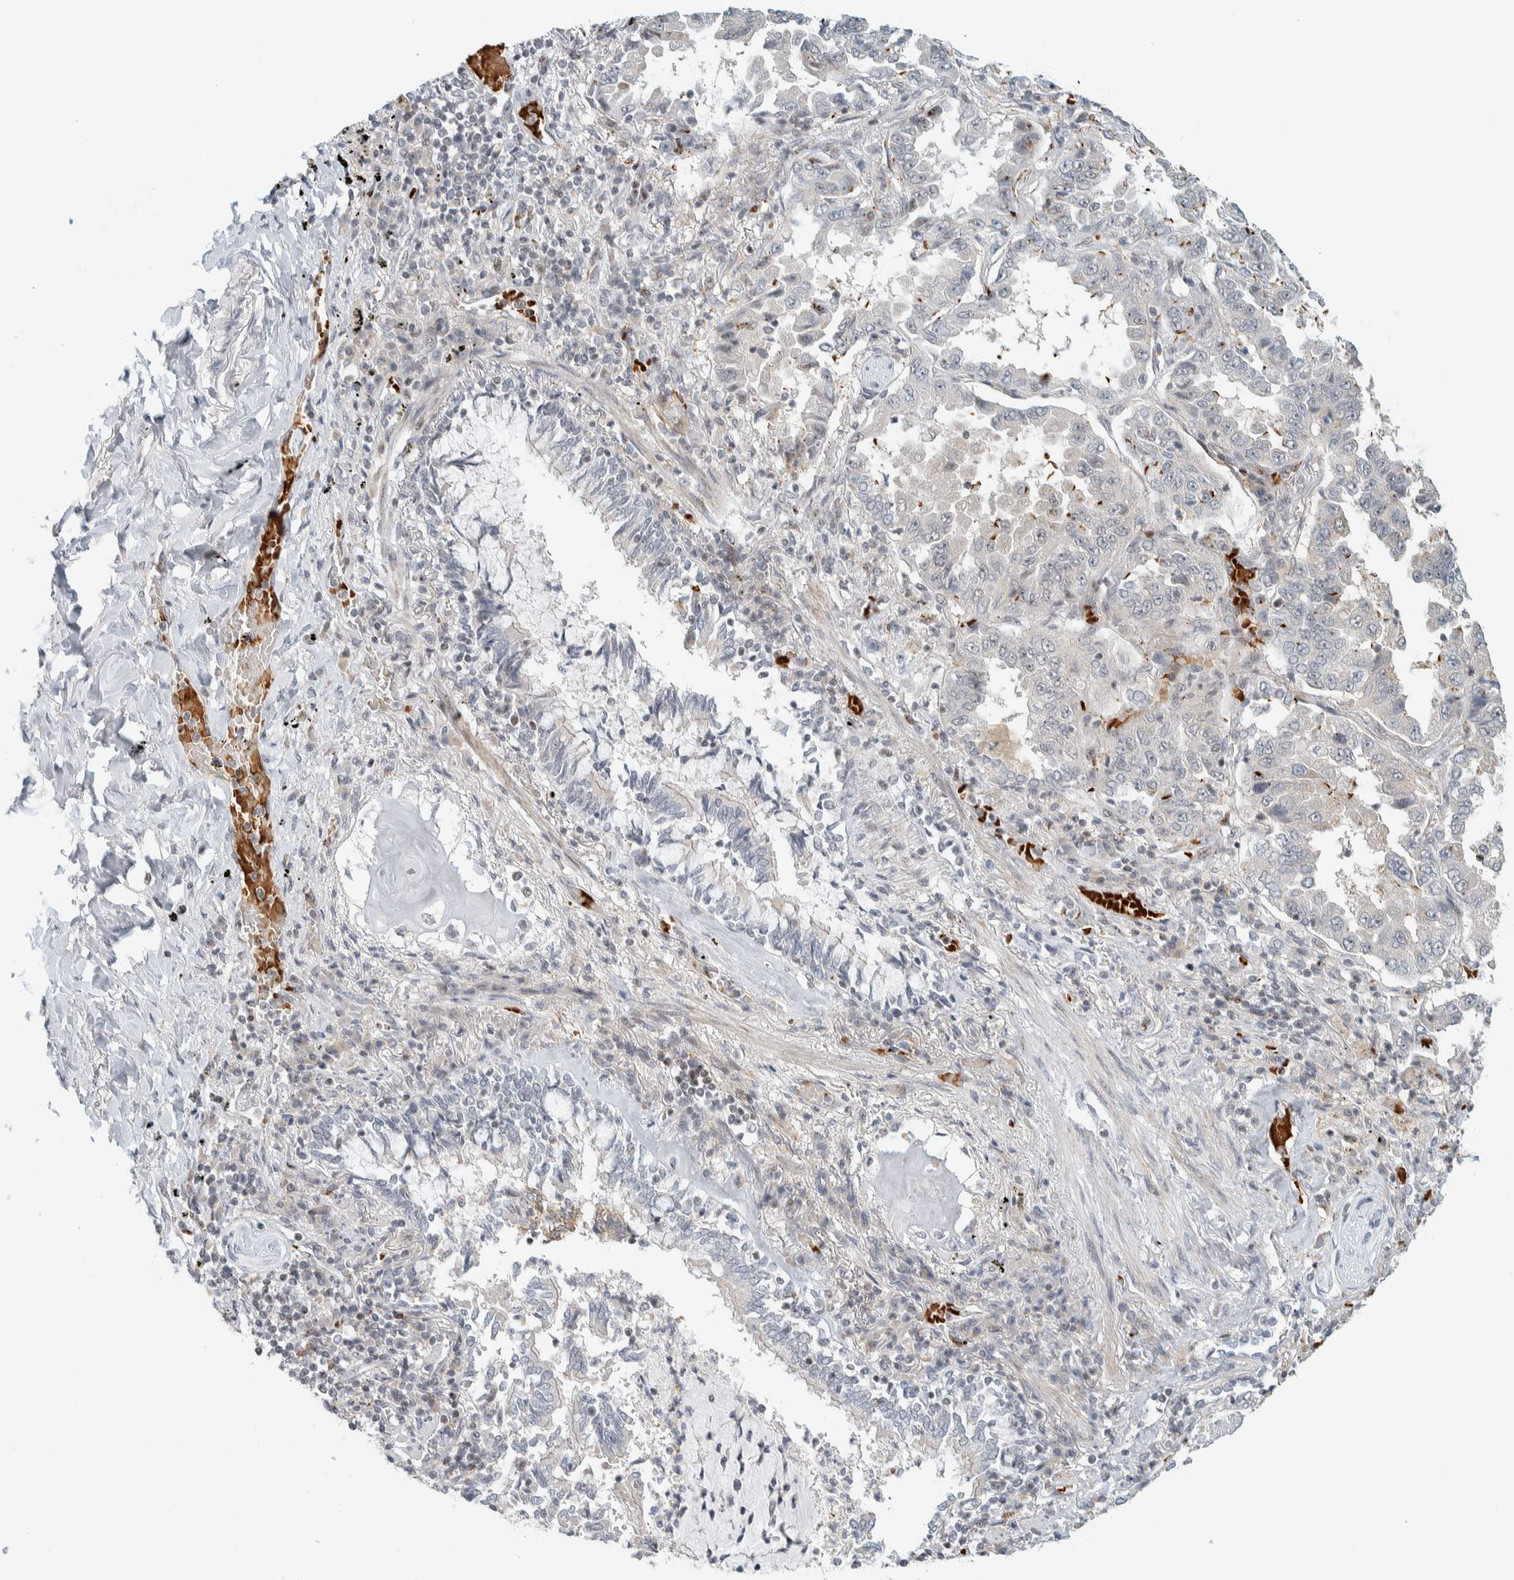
{"staining": {"intensity": "negative", "quantity": "none", "location": "none"}, "tissue": "lung cancer", "cell_type": "Tumor cells", "image_type": "cancer", "snomed": [{"axis": "morphology", "description": "Adenocarcinoma, NOS"}, {"axis": "topography", "description": "Lung"}], "caption": "IHC histopathology image of lung cancer stained for a protein (brown), which demonstrates no positivity in tumor cells.", "gene": "ZBTB2", "patient": {"sex": "female", "age": 51}}